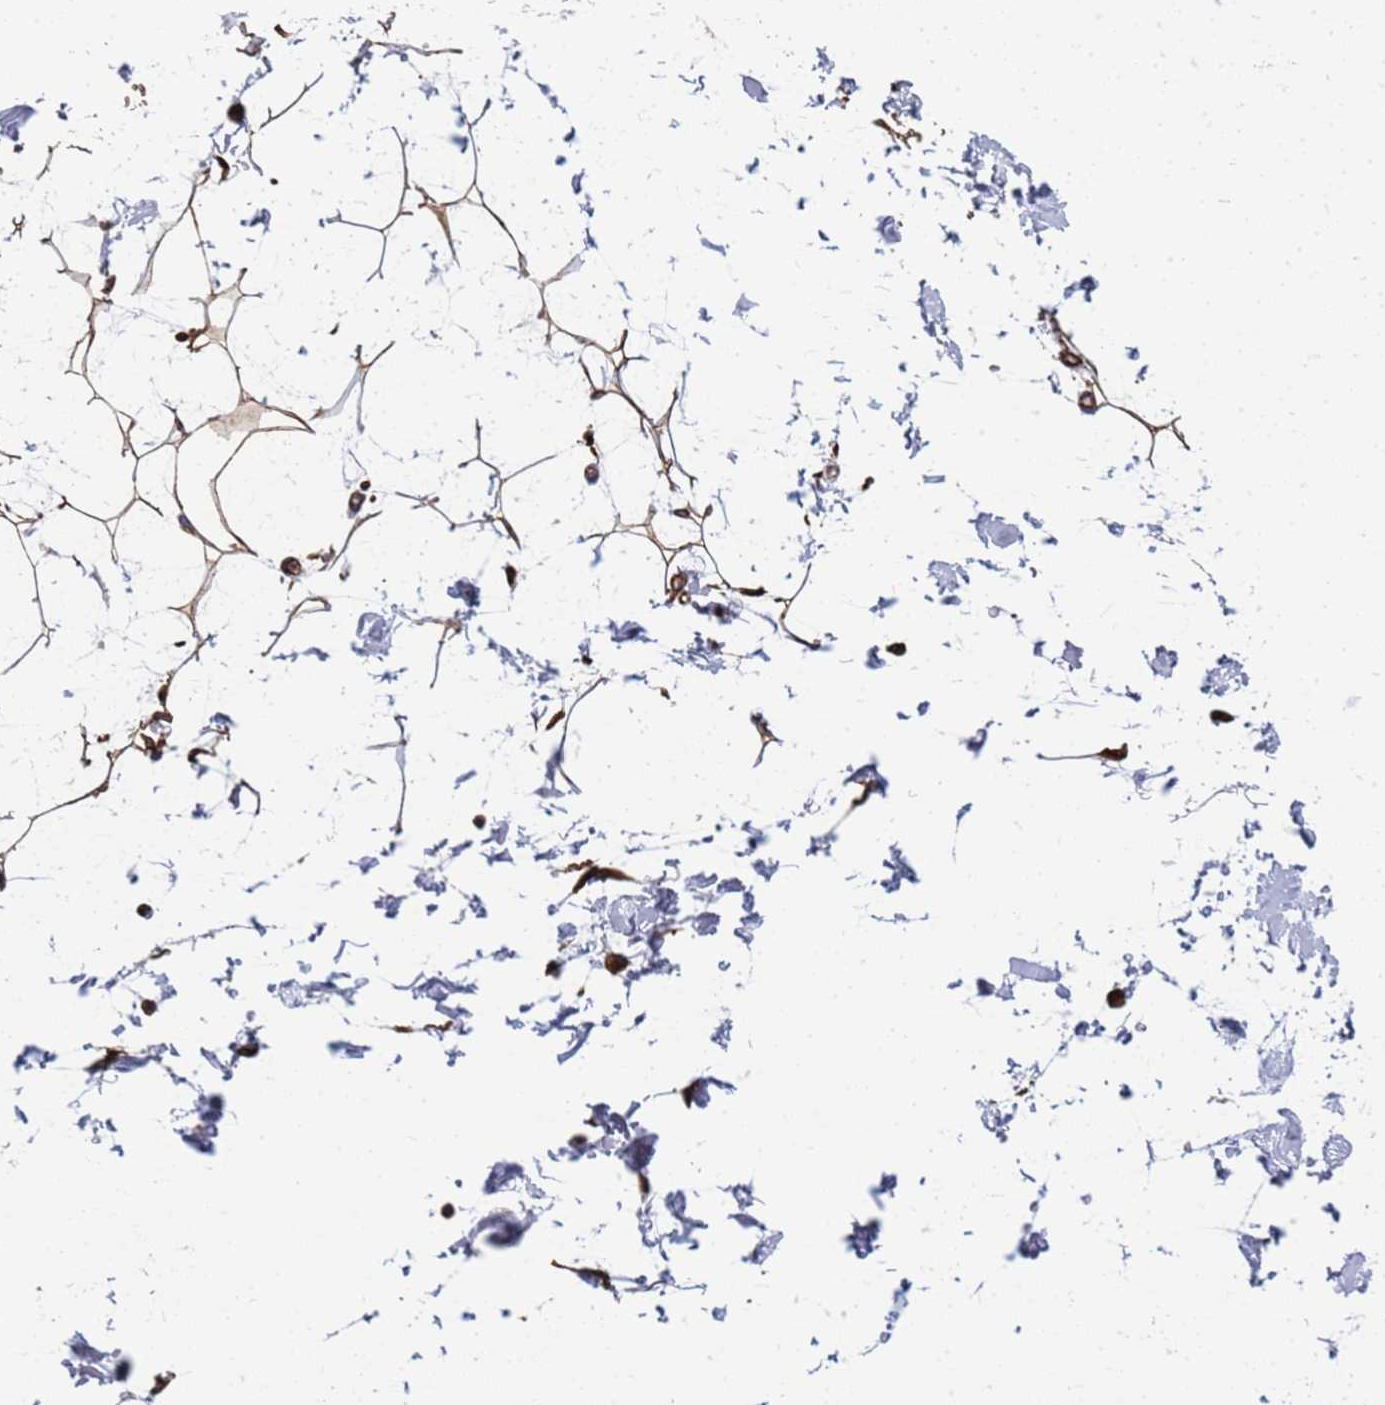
{"staining": {"intensity": "moderate", "quantity": ">75%", "location": "cytoplasmic/membranous"}, "tissue": "adipose tissue", "cell_type": "Adipocytes", "image_type": "normal", "snomed": [{"axis": "morphology", "description": "Normal tissue, NOS"}, {"axis": "topography", "description": "Soft tissue"}], "caption": "This histopathology image demonstrates immunohistochemistry staining of unremarkable human adipose tissue, with medium moderate cytoplasmic/membranous expression in about >75% of adipocytes.", "gene": "SYT13", "patient": {"sex": "male", "age": 72}}